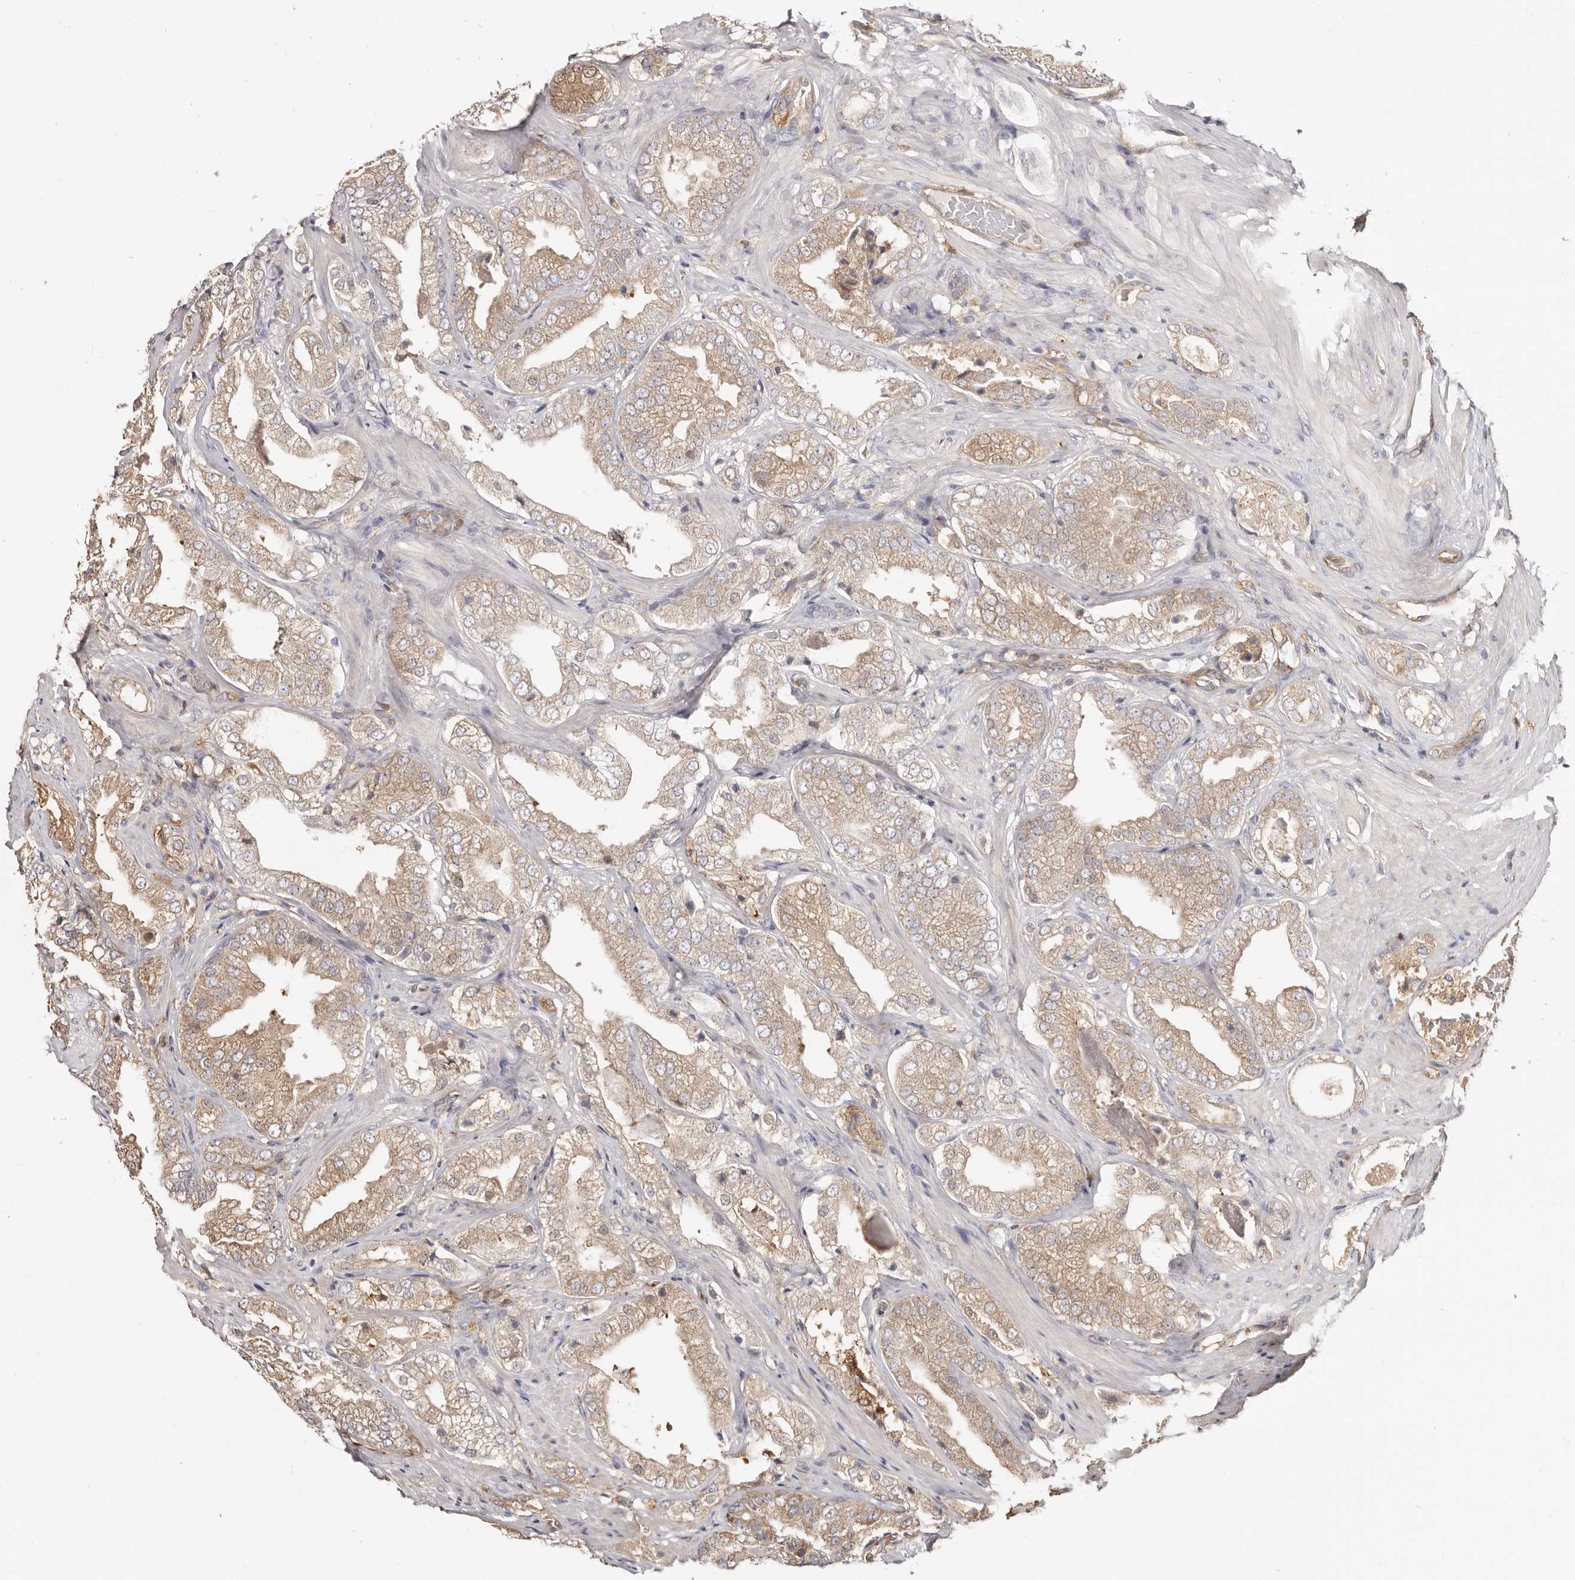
{"staining": {"intensity": "weak", "quantity": ">75%", "location": "cytoplasmic/membranous"}, "tissue": "prostate cancer", "cell_type": "Tumor cells", "image_type": "cancer", "snomed": [{"axis": "morphology", "description": "Adenocarcinoma, High grade"}, {"axis": "topography", "description": "Prostate"}], "caption": "Prostate cancer stained with a protein marker displays weak staining in tumor cells.", "gene": "LAP3", "patient": {"sex": "male", "age": 58}}